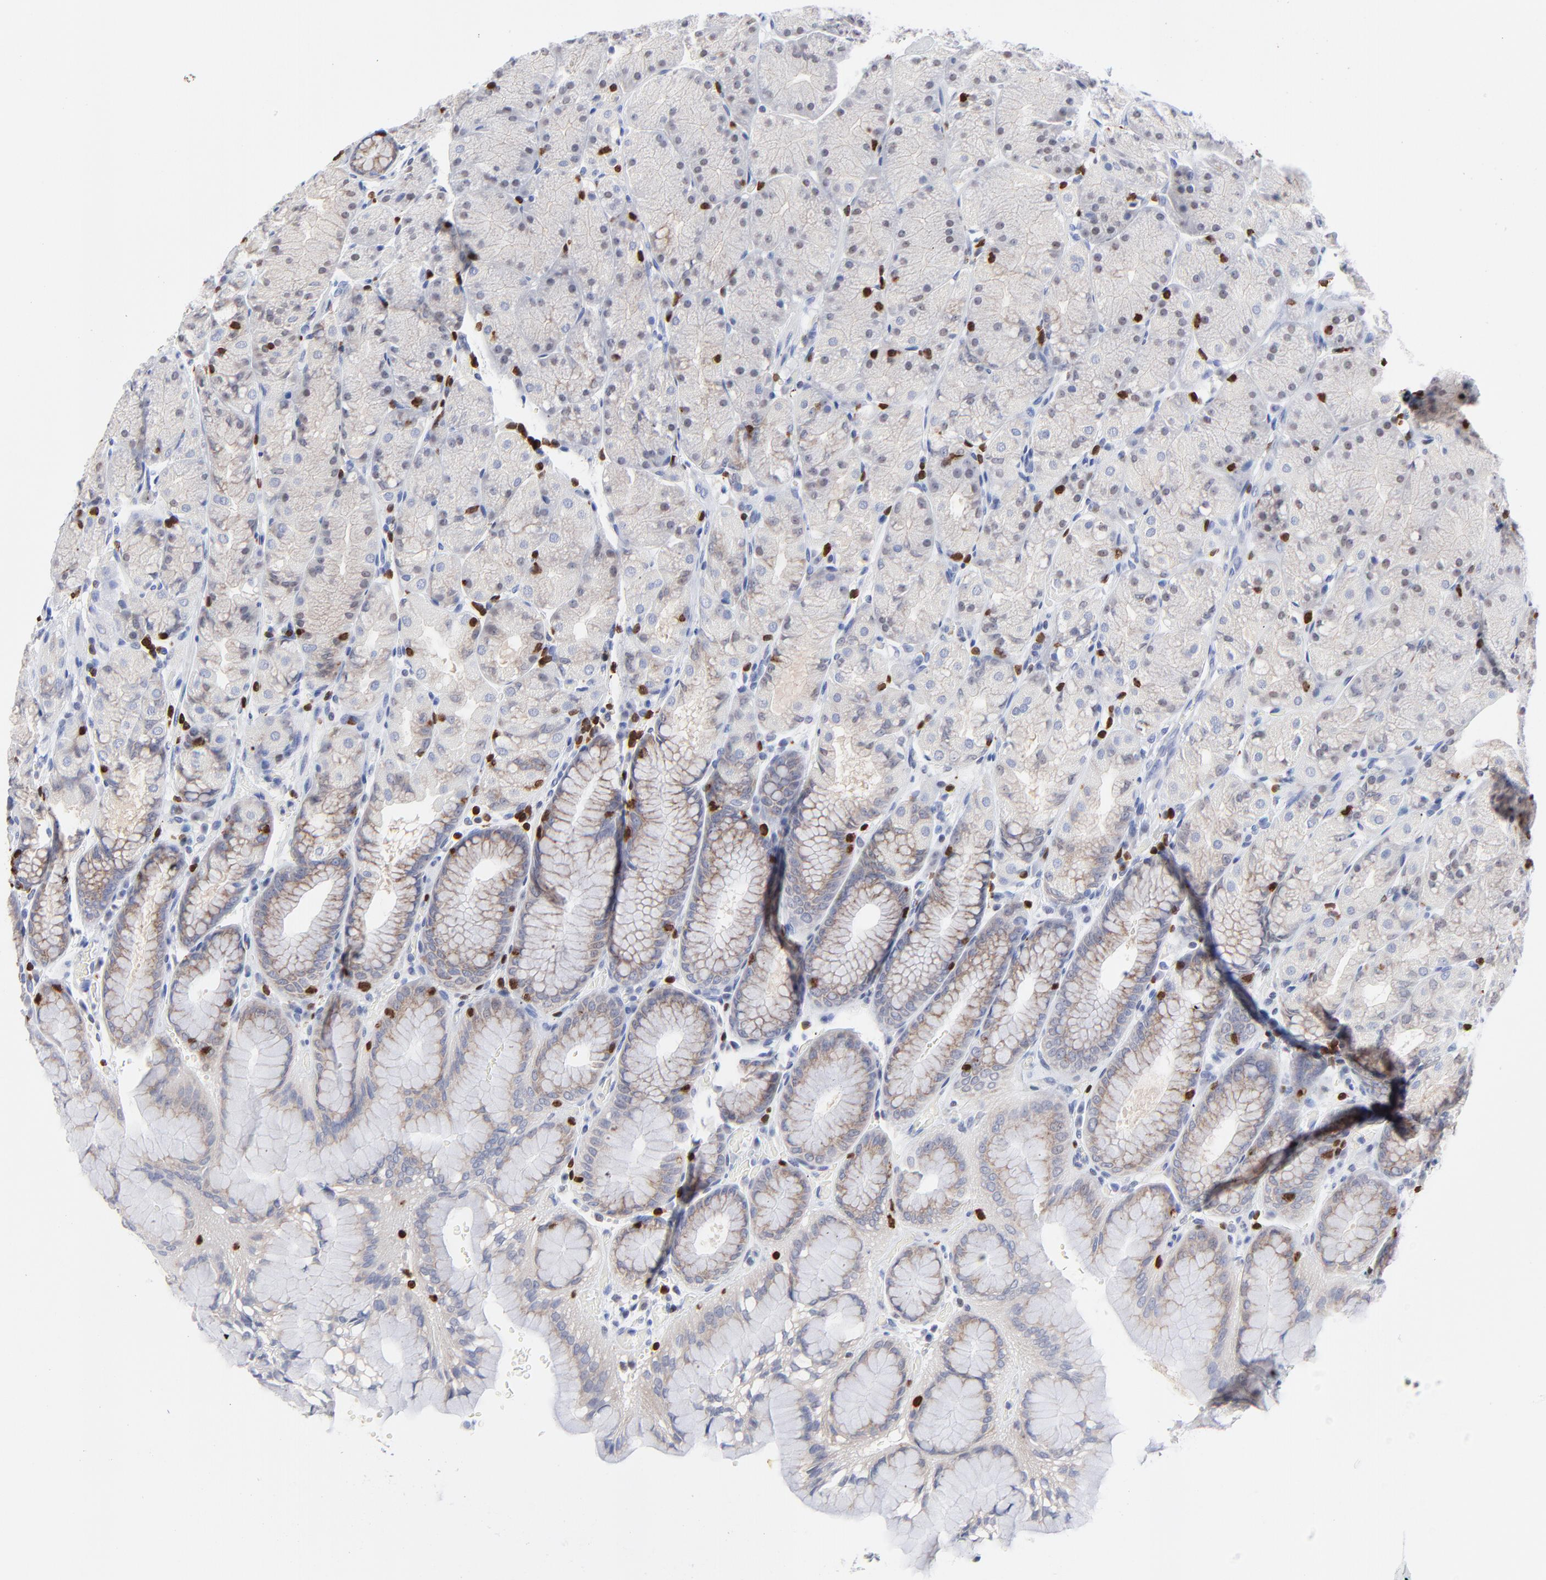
{"staining": {"intensity": "weak", "quantity": "25%-75%", "location": "cytoplasmic/membranous"}, "tissue": "stomach", "cell_type": "Glandular cells", "image_type": "normal", "snomed": [{"axis": "morphology", "description": "Normal tissue, NOS"}, {"axis": "topography", "description": "Stomach, upper"}, {"axis": "topography", "description": "Stomach"}], "caption": "High-power microscopy captured an immunohistochemistry histopathology image of benign stomach, revealing weak cytoplasmic/membranous expression in approximately 25%-75% of glandular cells.", "gene": "ZAP70", "patient": {"sex": "male", "age": 76}}